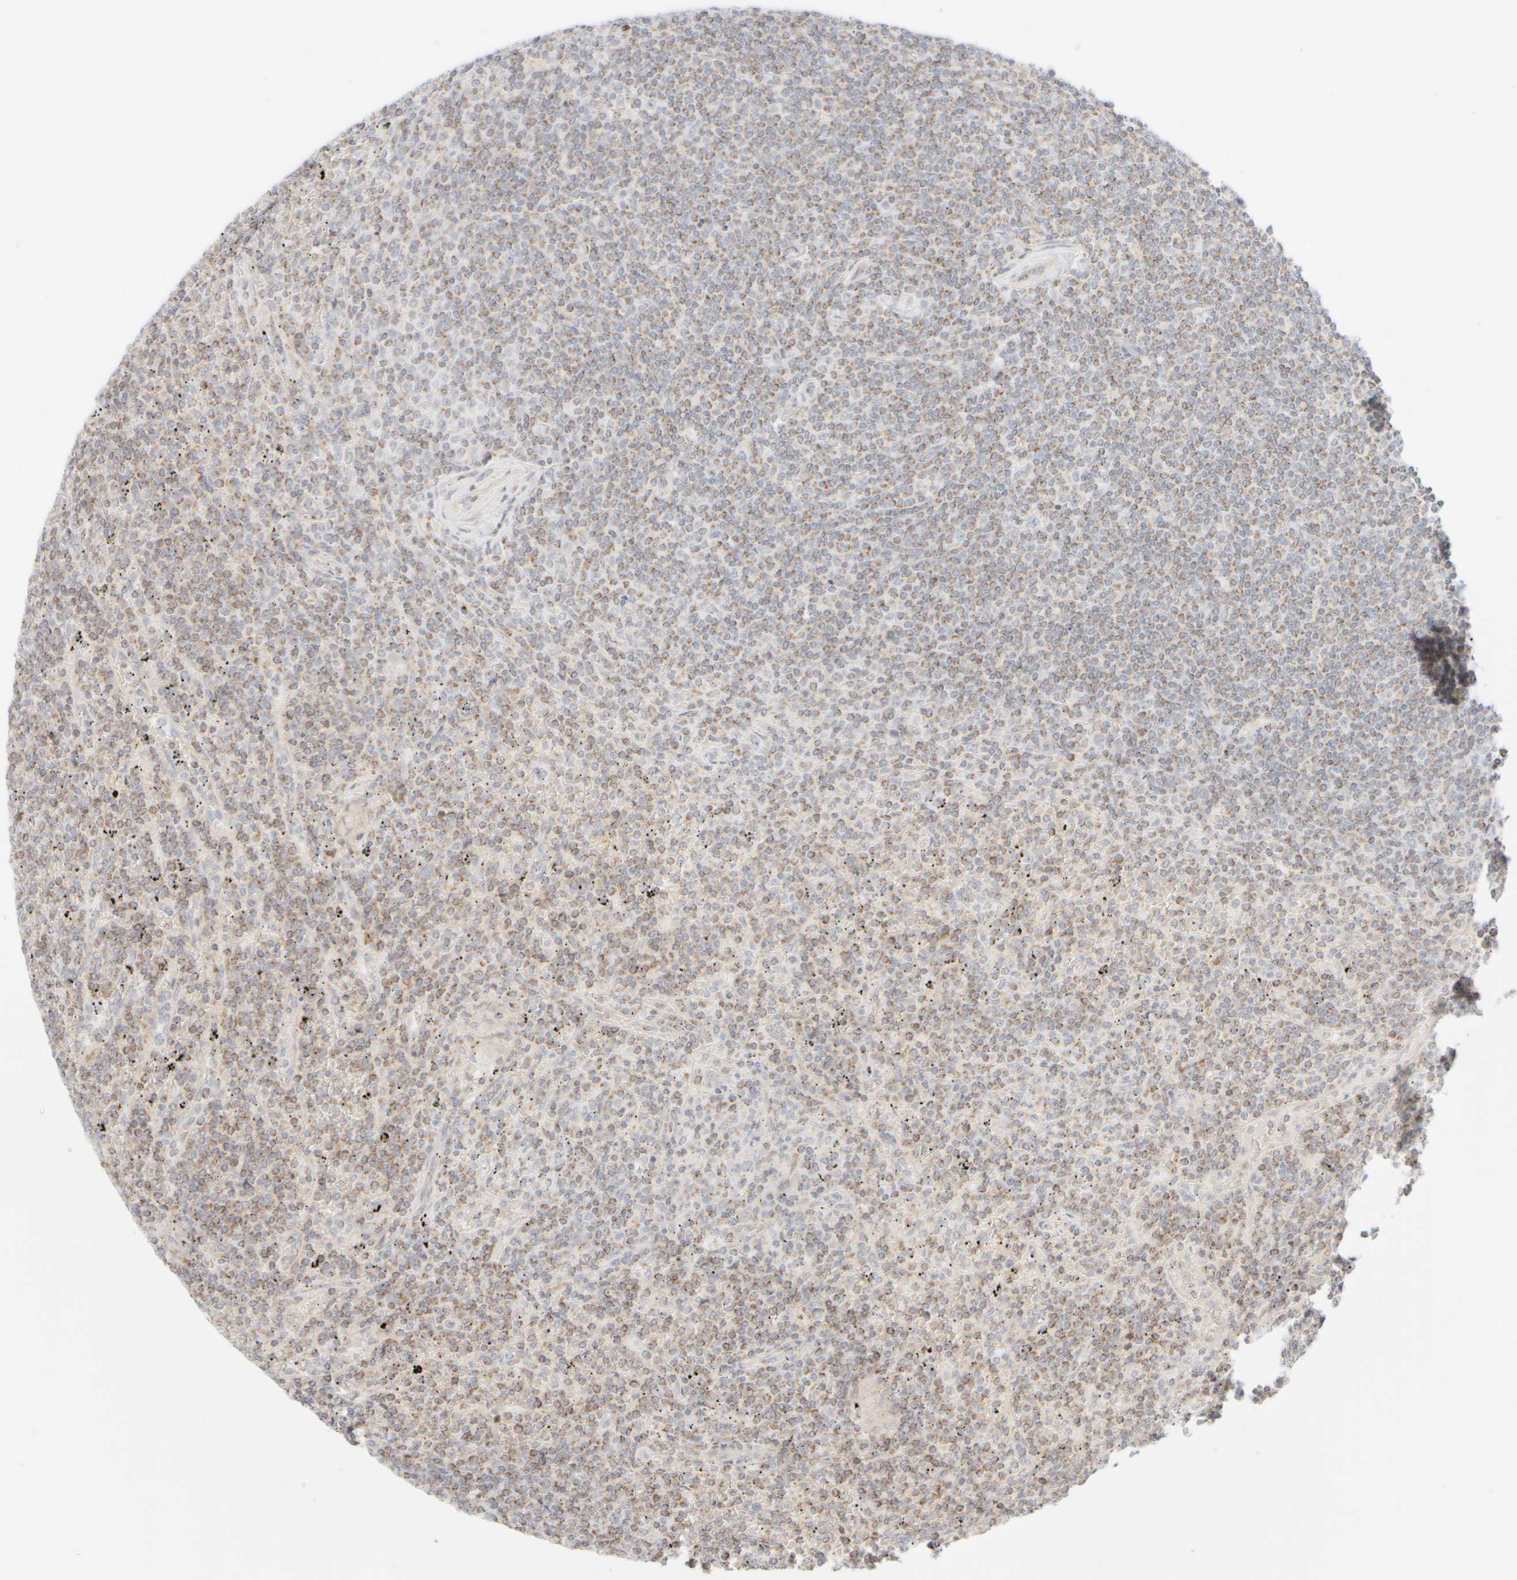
{"staining": {"intensity": "weak", "quantity": ">75%", "location": "cytoplasmic/membranous"}, "tissue": "lymphoma", "cell_type": "Tumor cells", "image_type": "cancer", "snomed": [{"axis": "morphology", "description": "Malignant lymphoma, non-Hodgkin's type, Low grade"}, {"axis": "topography", "description": "Spleen"}], "caption": "Lymphoma was stained to show a protein in brown. There is low levels of weak cytoplasmic/membranous staining in approximately >75% of tumor cells.", "gene": "PPM1K", "patient": {"sex": "female", "age": 19}}